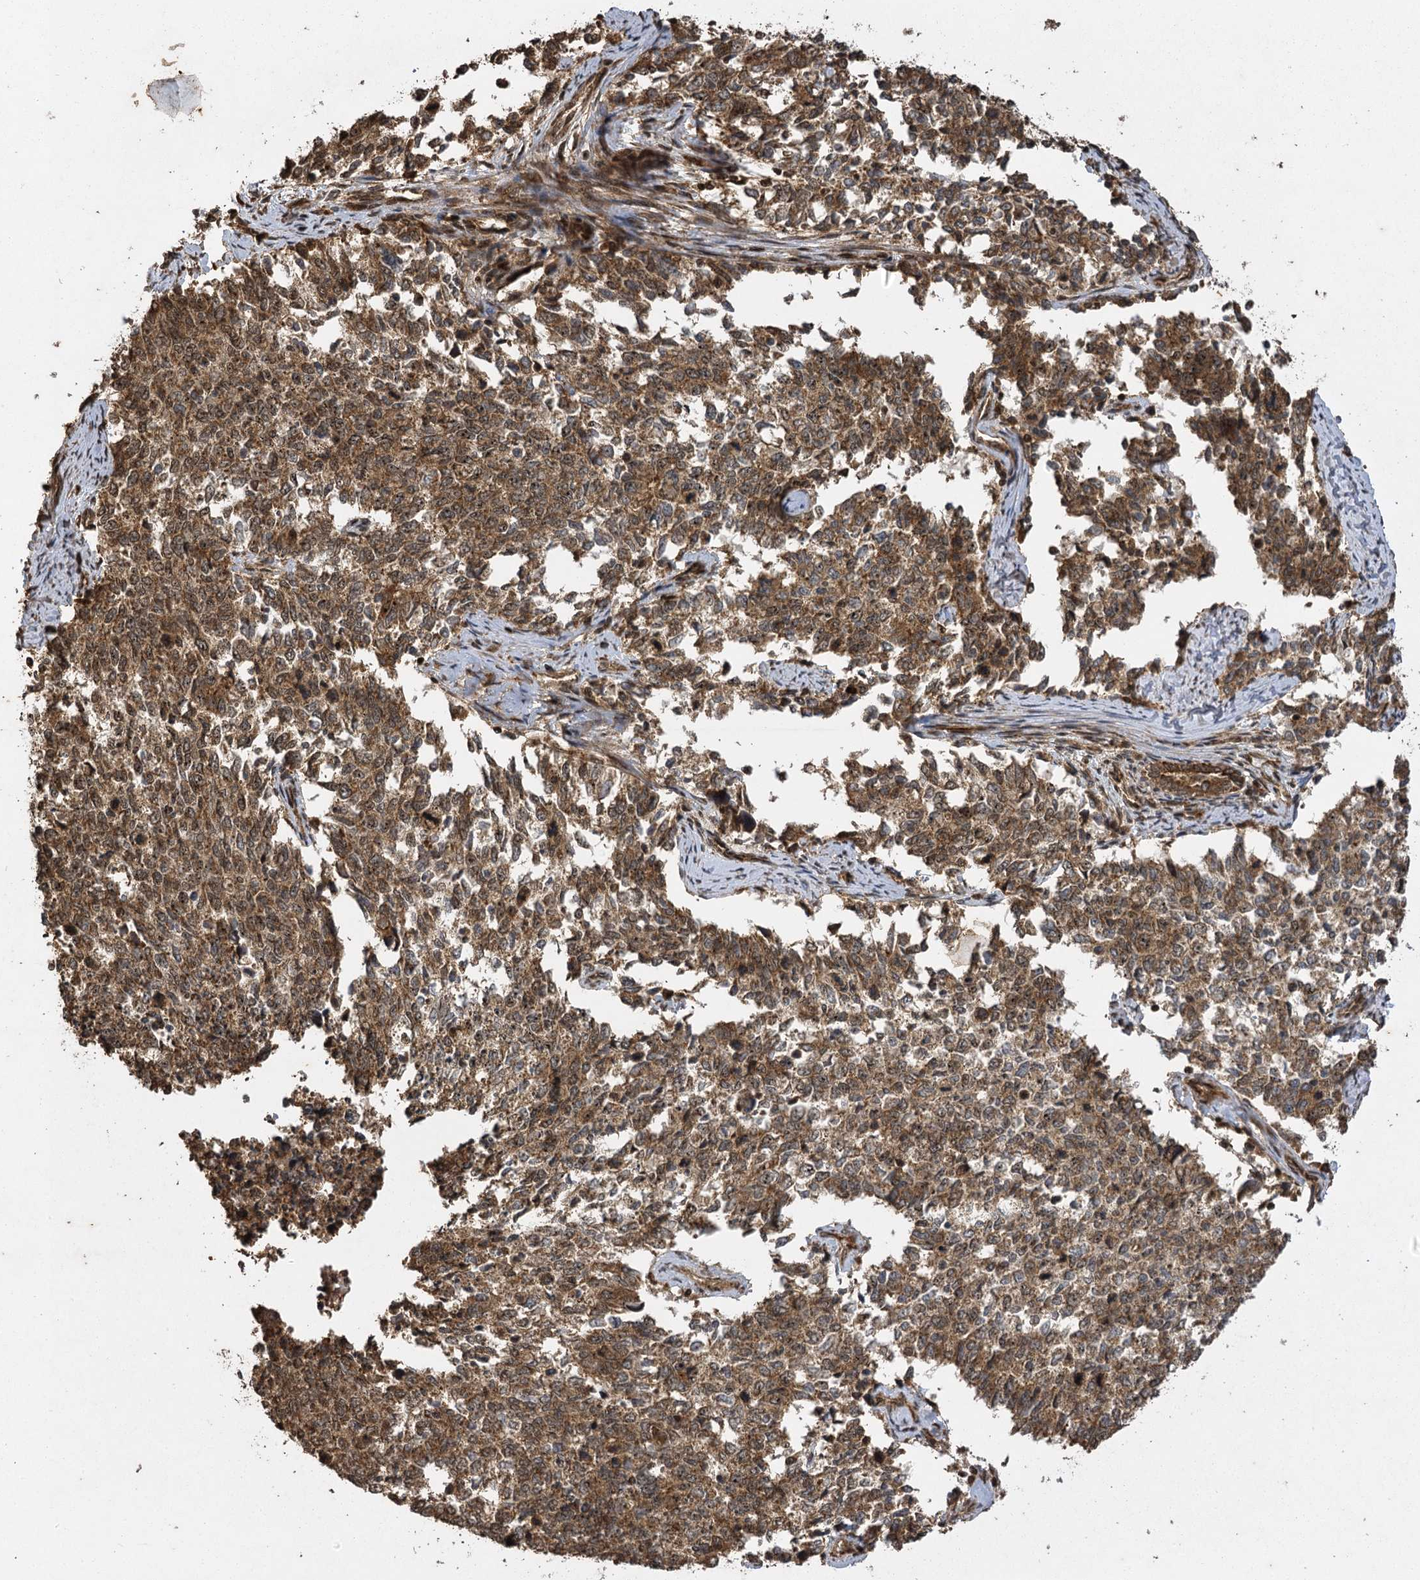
{"staining": {"intensity": "moderate", "quantity": ">75%", "location": "cytoplasmic/membranous,nuclear"}, "tissue": "cervical cancer", "cell_type": "Tumor cells", "image_type": "cancer", "snomed": [{"axis": "morphology", "description": "Squamous cell carcinoma, NOS"}, {"axis": "topography", "description": "Cervix"}], "caption": "The image reveals staining of cervical cancer (squamous cell carcinoma), revealing moderate cytoplasmic/membranous and nuclear protein expression (brown color) within tumor cells.", "gene": "IL11RA", "patient": {"sex": "female", "age": 63}}